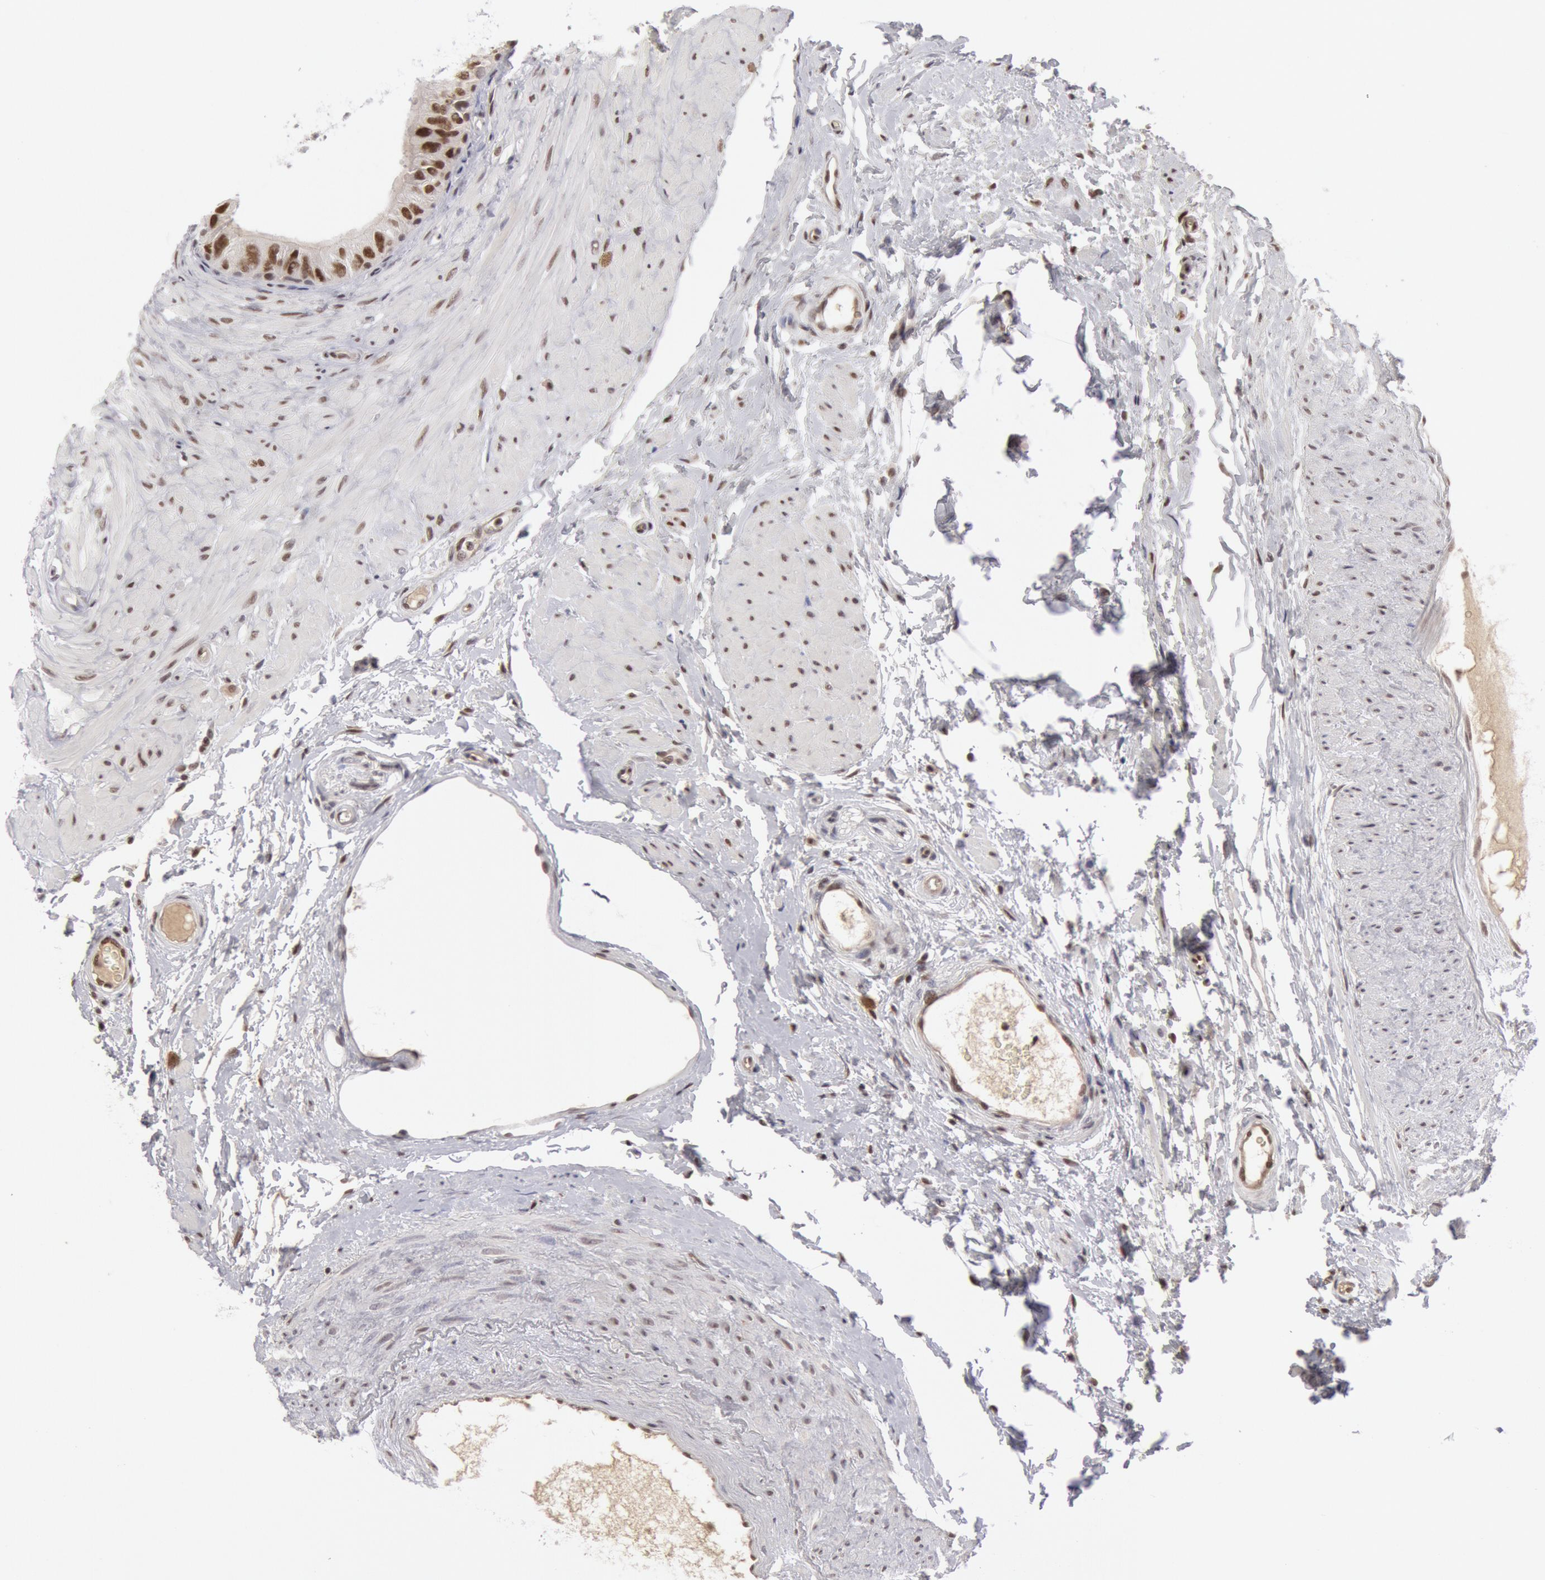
{"staining": {"intensity": "moderate", "quantity": ">75%", "location": "nuclear"}, "tissue": "epididymis", "cell_type": "Glandular cells", "image_type": "normal", "snomed": [{"axis": "morphology", "description": "Normal tissue, NOS"}, {"axis": "topography", "description": "Epididymis"}], "caption": "Immunohistochemical staining of benign human epididymis demonstrates medium levels of moderate nuclear positivity in about >75% of glandular cells. (DAB IHC, brown staining for protein, blue staining for nuclei).", "gene": "PPP4R3B", "patient": {"sex": "male", "age": 68}}